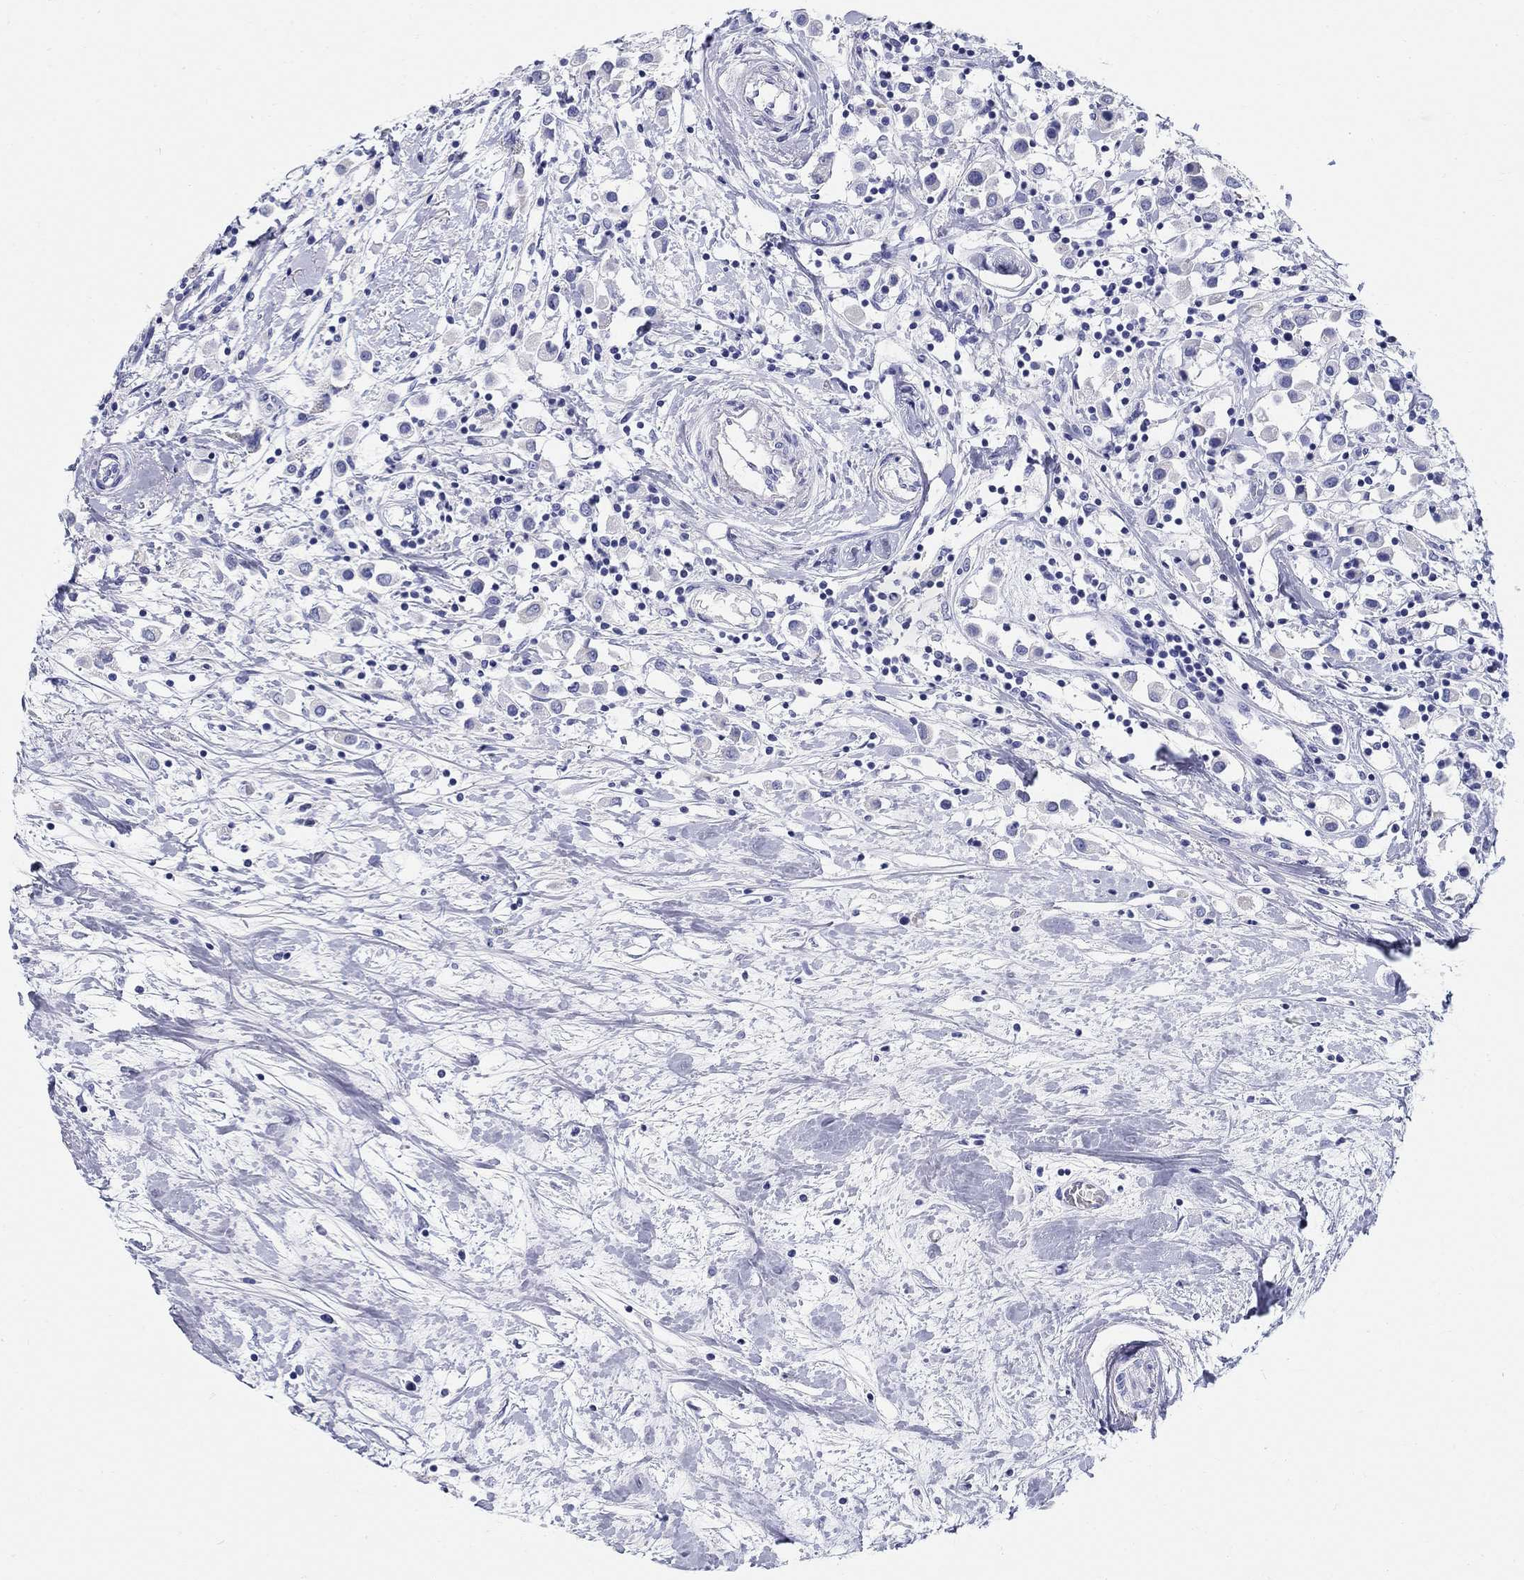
{"staining": {"intensity": "negative", "quantity": "none", "location": "none"}, "tissue": "breast cancer", "cell_type": "Tumor cells", "image_type": "cancer", "snomed": [{"axis": "morphology", "description": "Duct carcinoma"}, {"axis": "topography", "description": "Breast"}], "caption": "Immunohistochemistry (IHC) photomicrograph of breast cancer (infiltrating ductal carcinoma) stained for a protein (brown), which reveals no positivity in tumor cells.", "gene": "LAMP5", "patient": {"sex": "female", "age": 61}}